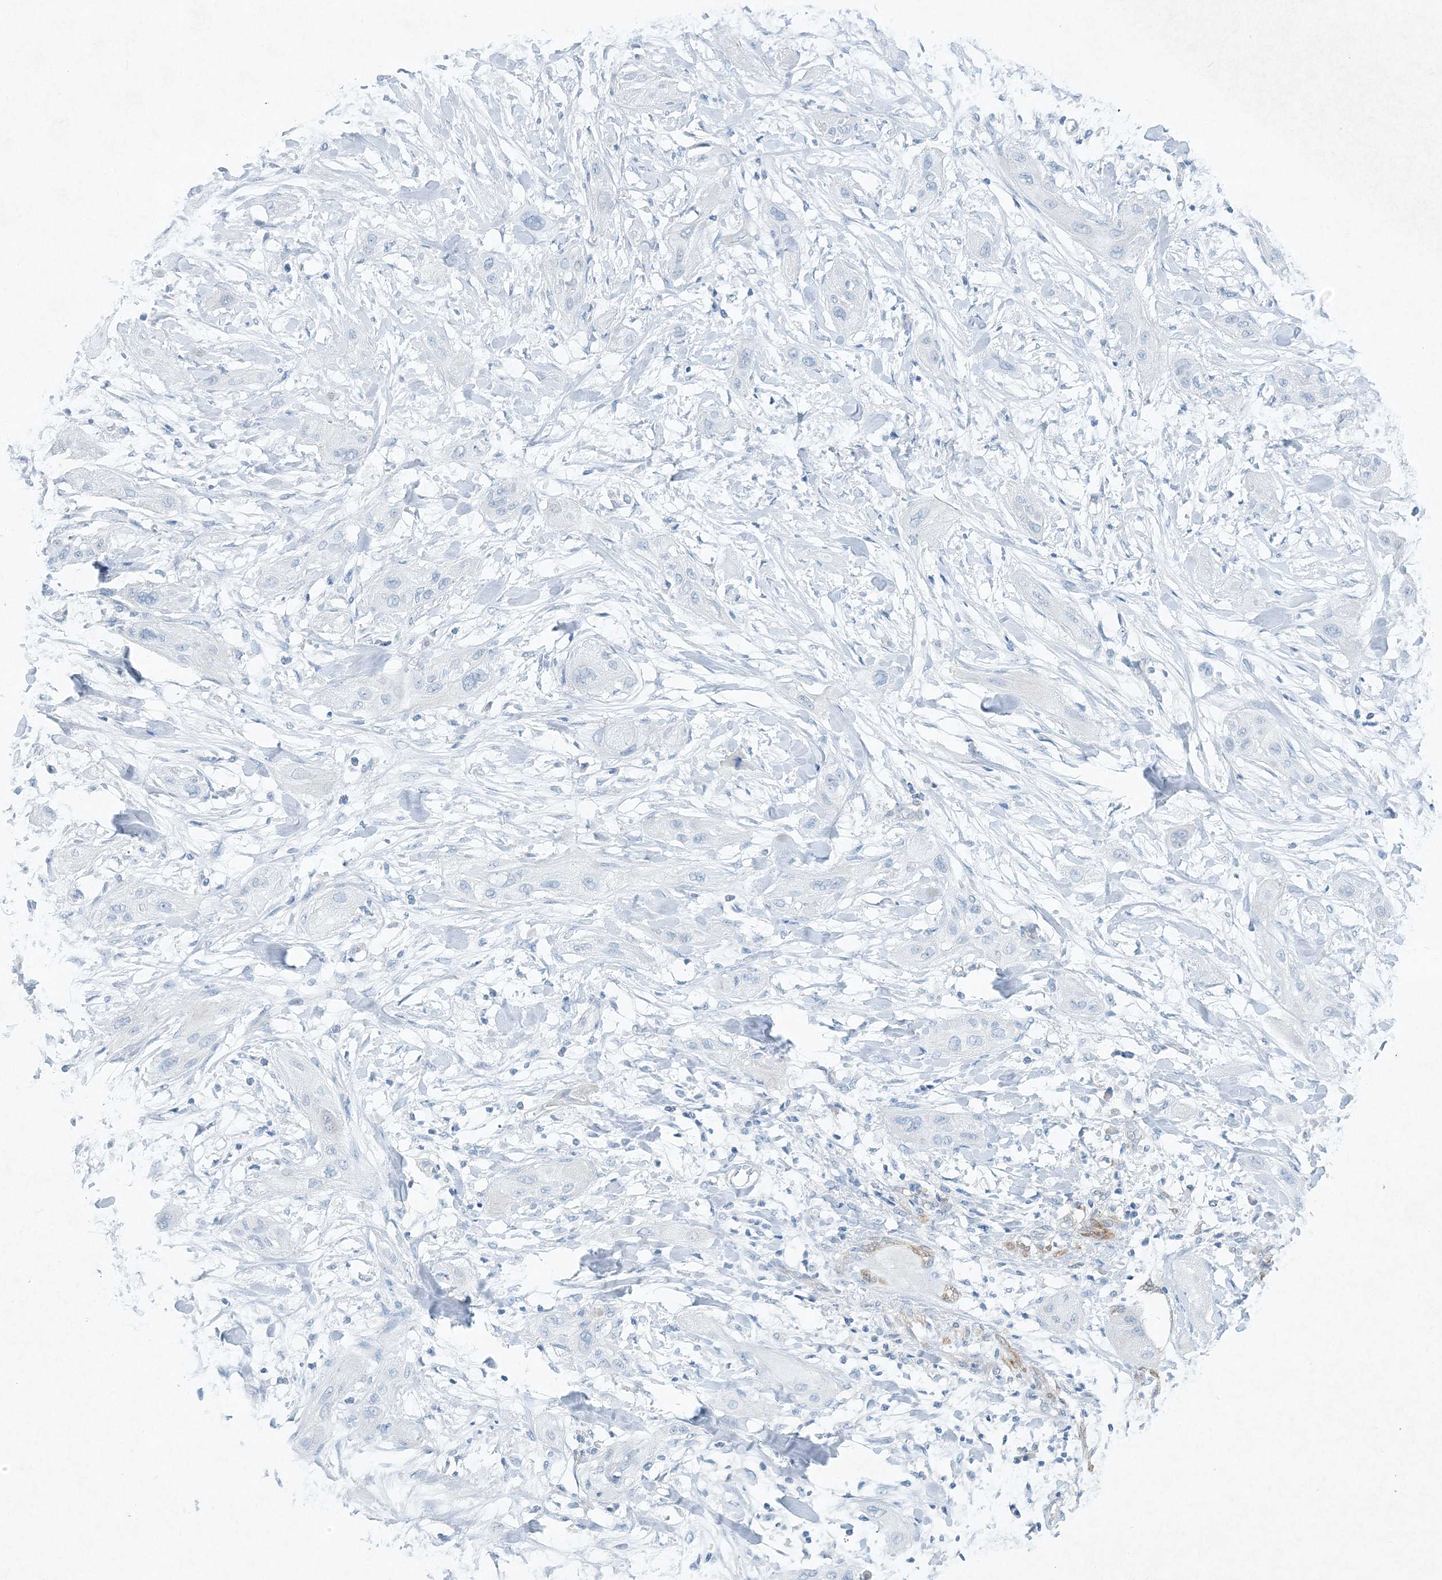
{"staining": {"intensity": "negative", "quantity": "none", "location": "none"}, "tissue": "lung cancer", "cell_type": "Tumor cells", "image_type": "cancer", "snomed": [{"axis": "morphology", "description": "Squamous cell carcinoma, NOS"}, {"axis": "topography", "description": "Lung"}], "caption": "Immunohistochemistry micrograph of squamous cell carcinoma (lung) stained for a protein (brown), which reveals no positivity in tumor cells.", "gene": "PGM5", "patient": {"sex": "female", "age": 47}}